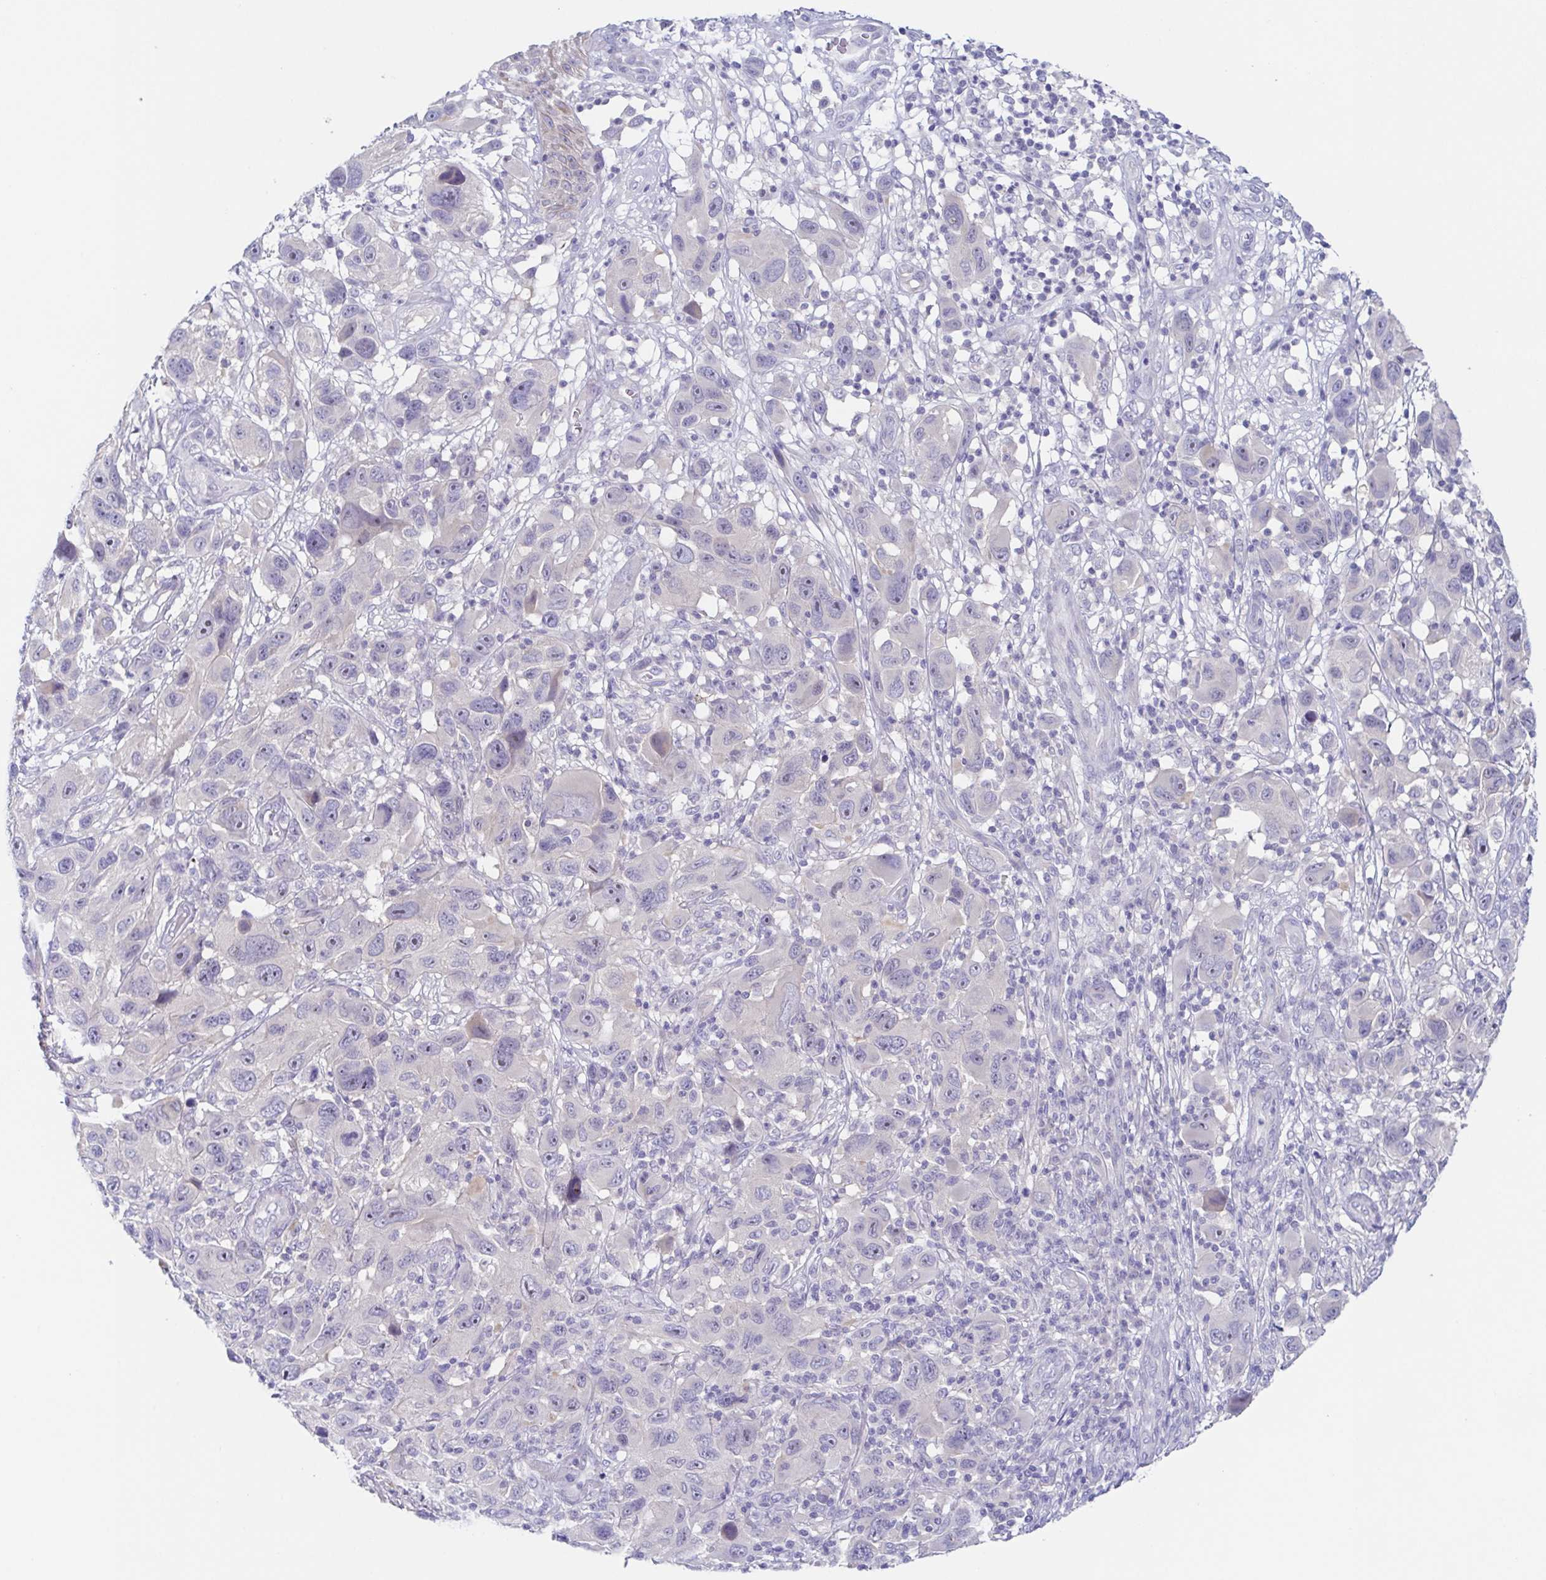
{"staining": {"intensity": "moderate", "quantity": "<25%", "location": "nuclear"}, "tissue": "melanoma", "cell_type": "Tumor cells", "image_type": "cancer", "snomed": [{"axis": "morphology", "description": "Malignant melanoma, NOS"}, {"axis": "topography", "description": "Skin"}], "caption": "Human melanoma stained with a protein marker displays moderate staining in tumor cells.", "gene": "HTR2A", "patient": {"sex": "male", "age": 53}}